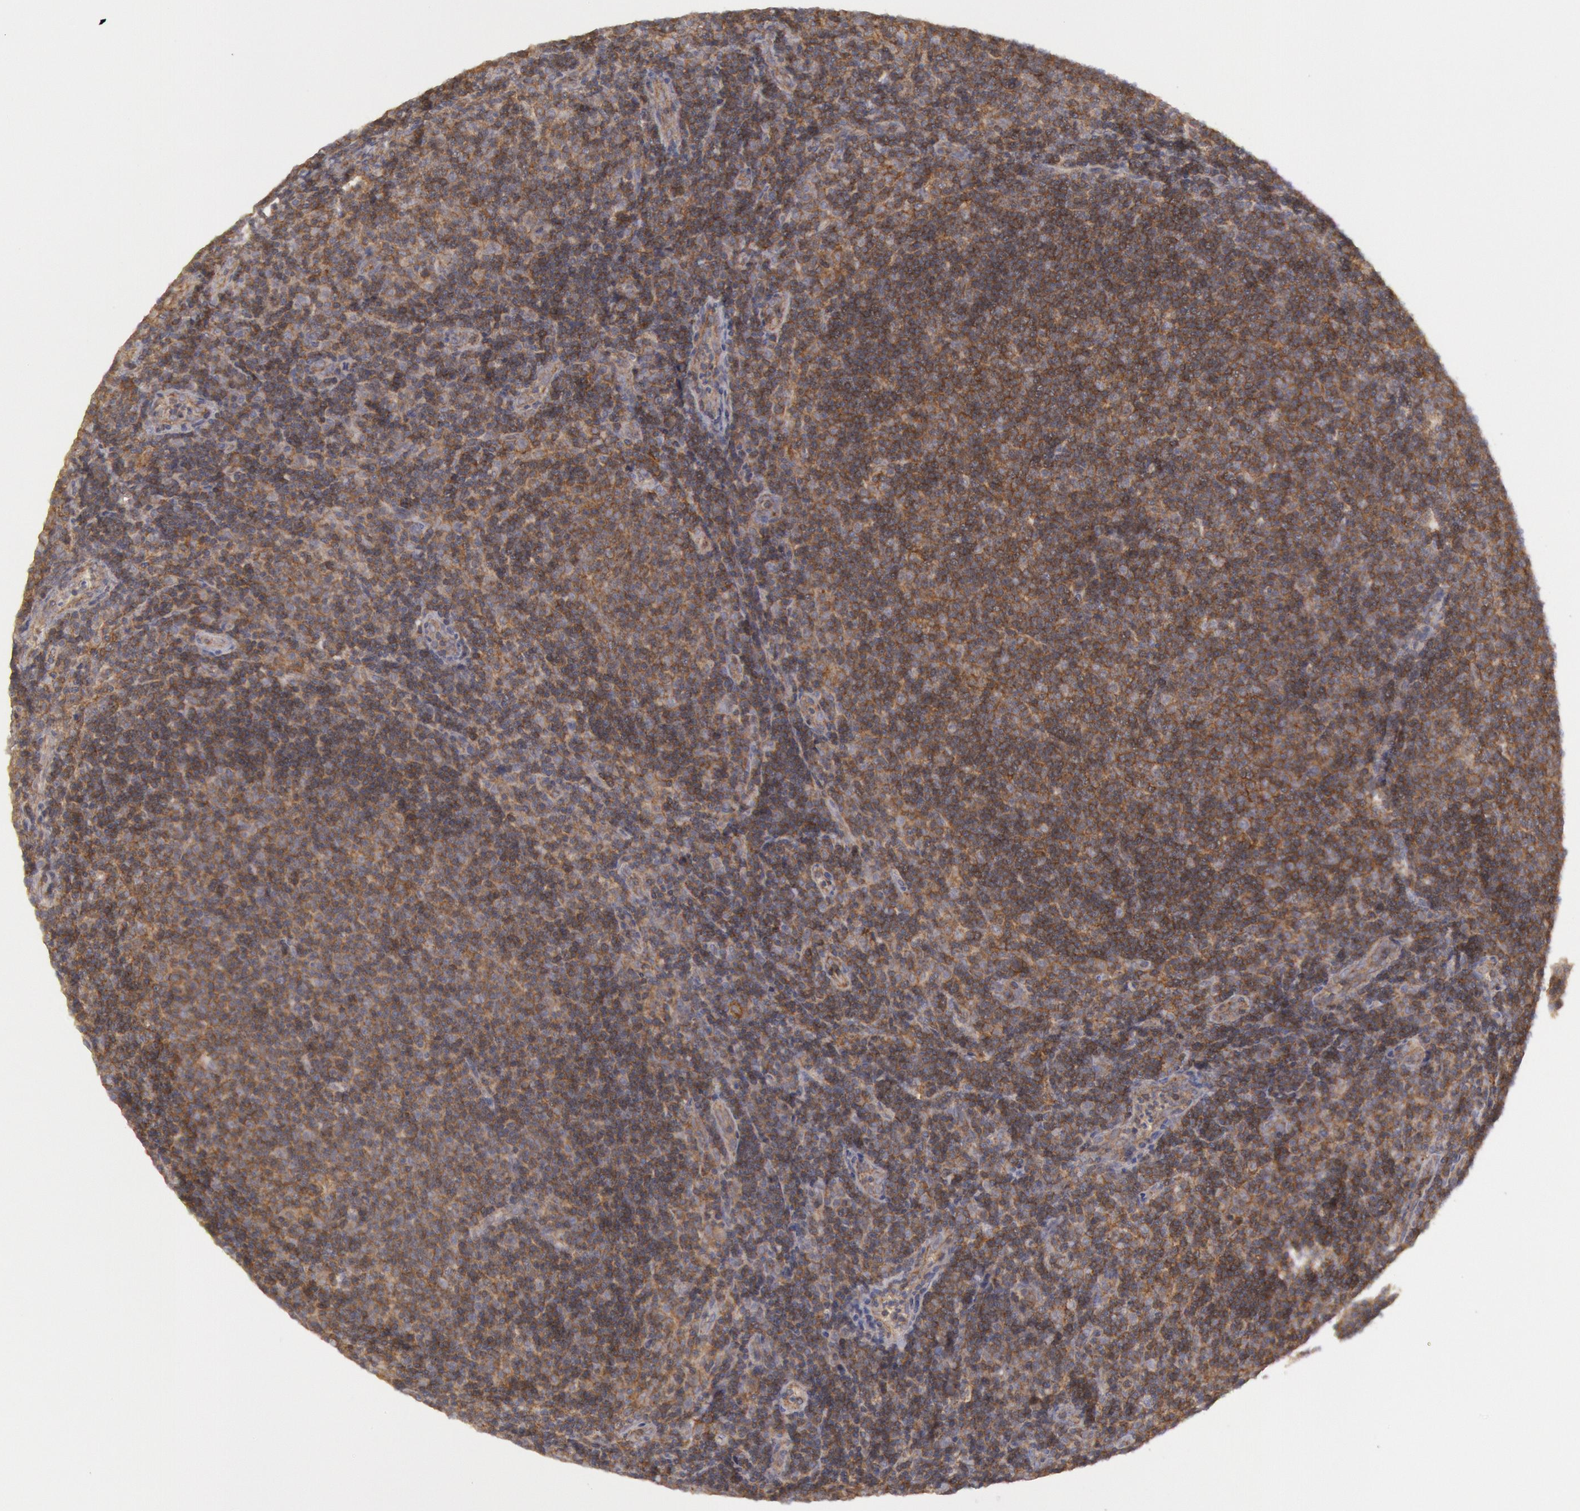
{"staining": {"intensity": "strong", "quantity": ">75%", "location": "cytoplasmic/membranous"}, "tissue": "lymphoma", "cell_type": "Tumor cells", "image_type": "cancer", "snomed": [{"axis": "morphology", "description": "Malignant lymphoma, non-Hodgkin's type, Low grade"}, {"axis": "topography", "description": "Lymph node"}], "caption": "A histopathology image showing strong cytoplasmic/membranous staining in about >75% of tumor cells in low-grade malignant lymphoma, non-Hodgkin's type, as visualized by brown immunohistochemical staining.", "gene": "STX4", "patient": {"sex": "male", "age": 49}}